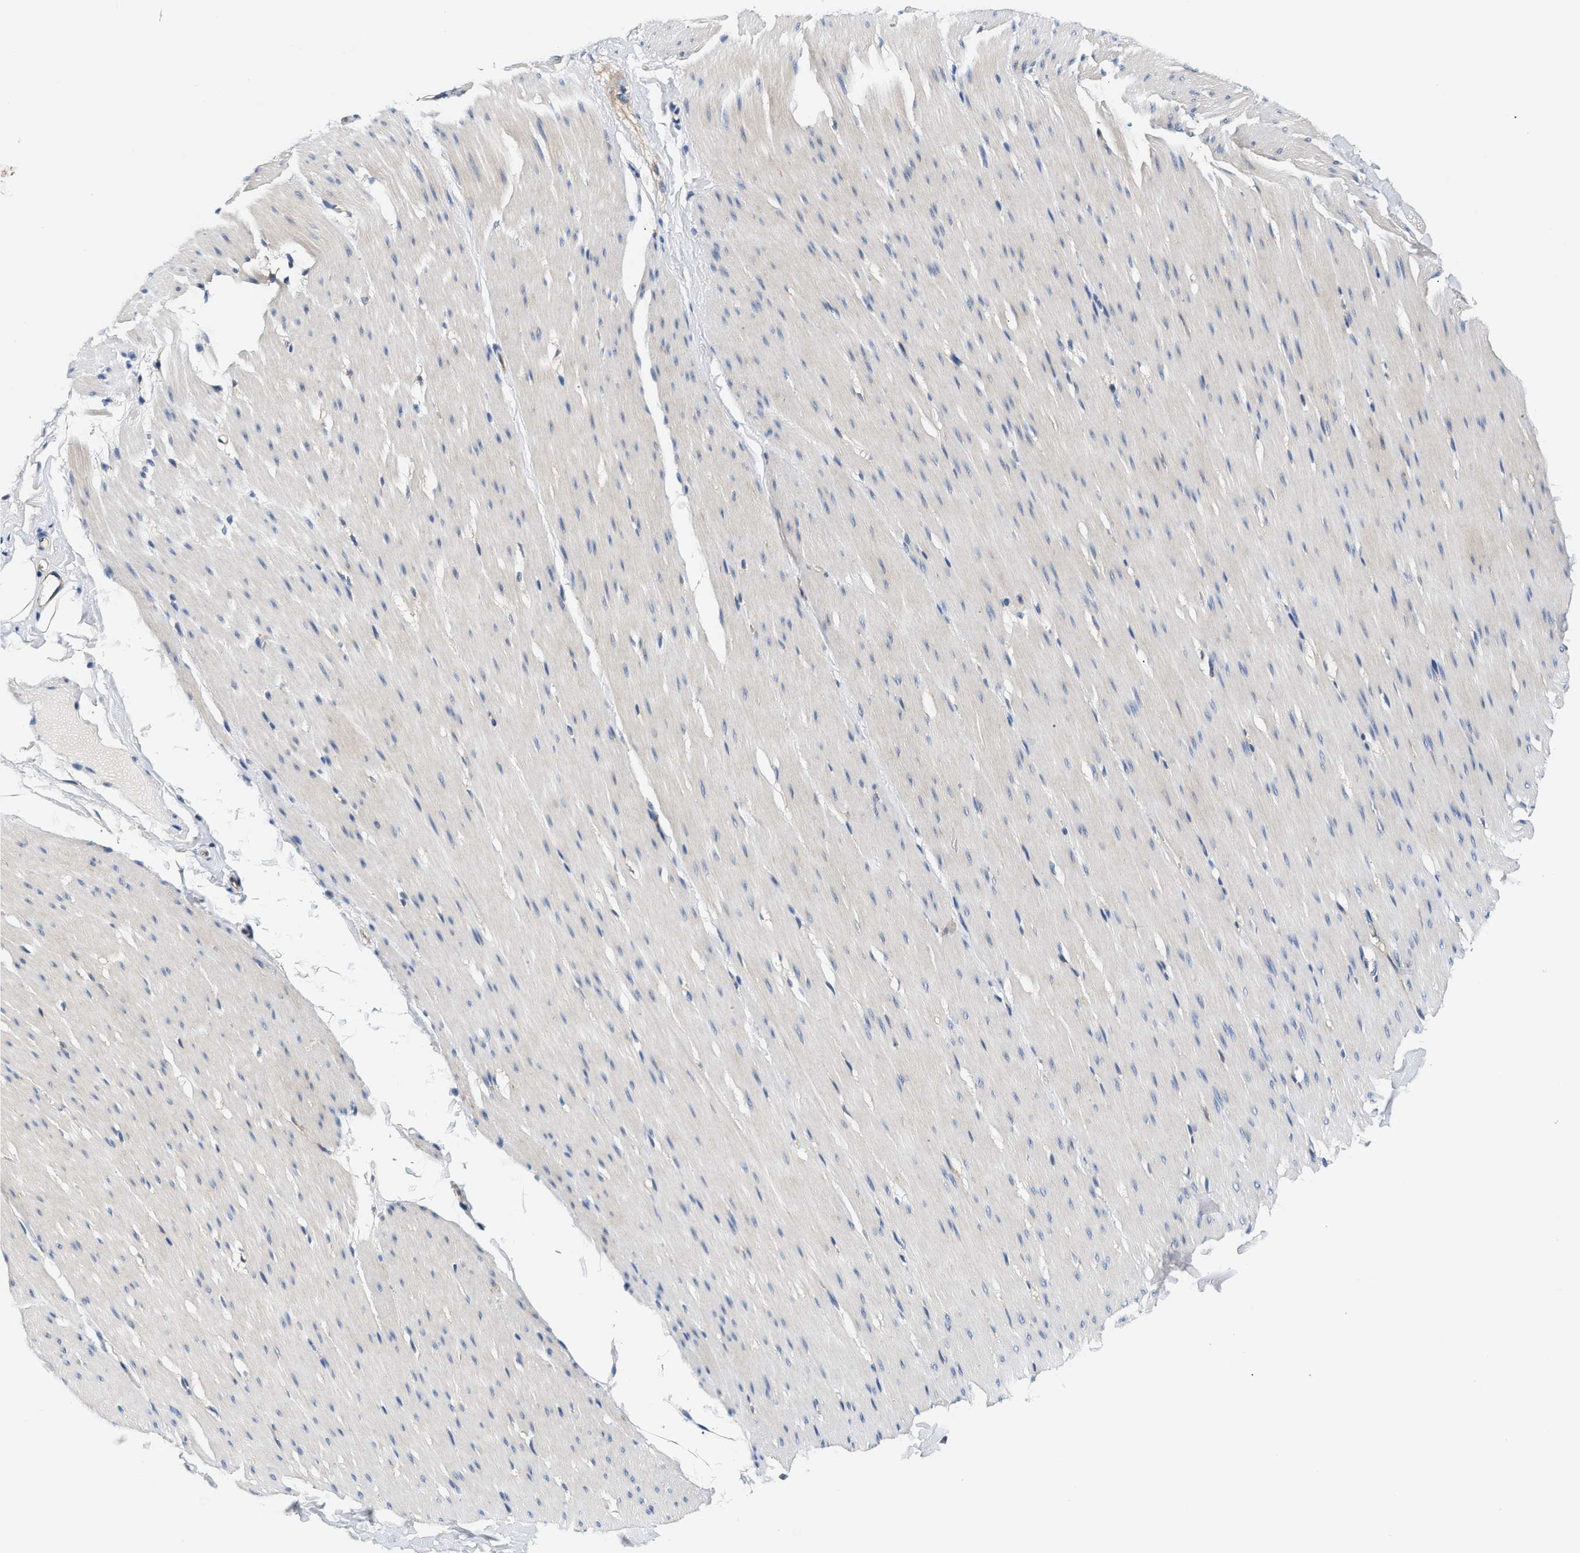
{"staining": {"intensity": "negative", "quantity": "none", "location": "none"}, "tissue": "smooth muscle", "cell_type": "Smooth muscle cells", "image_type": "normal", "snomed": [{"axis": "morphology", "description": "Normal tissue, NOS"}, {"axis": "topography", "description": "Smooth muscle"}, {"axis": "topography", "description": "Colon"}], "caption": "This is an IHC micrograph of benign smooth muscle. There is no expression in smooth muscle cells.", "gene": "FAM185A", "patient": {"sex": "male", "age": 67}}